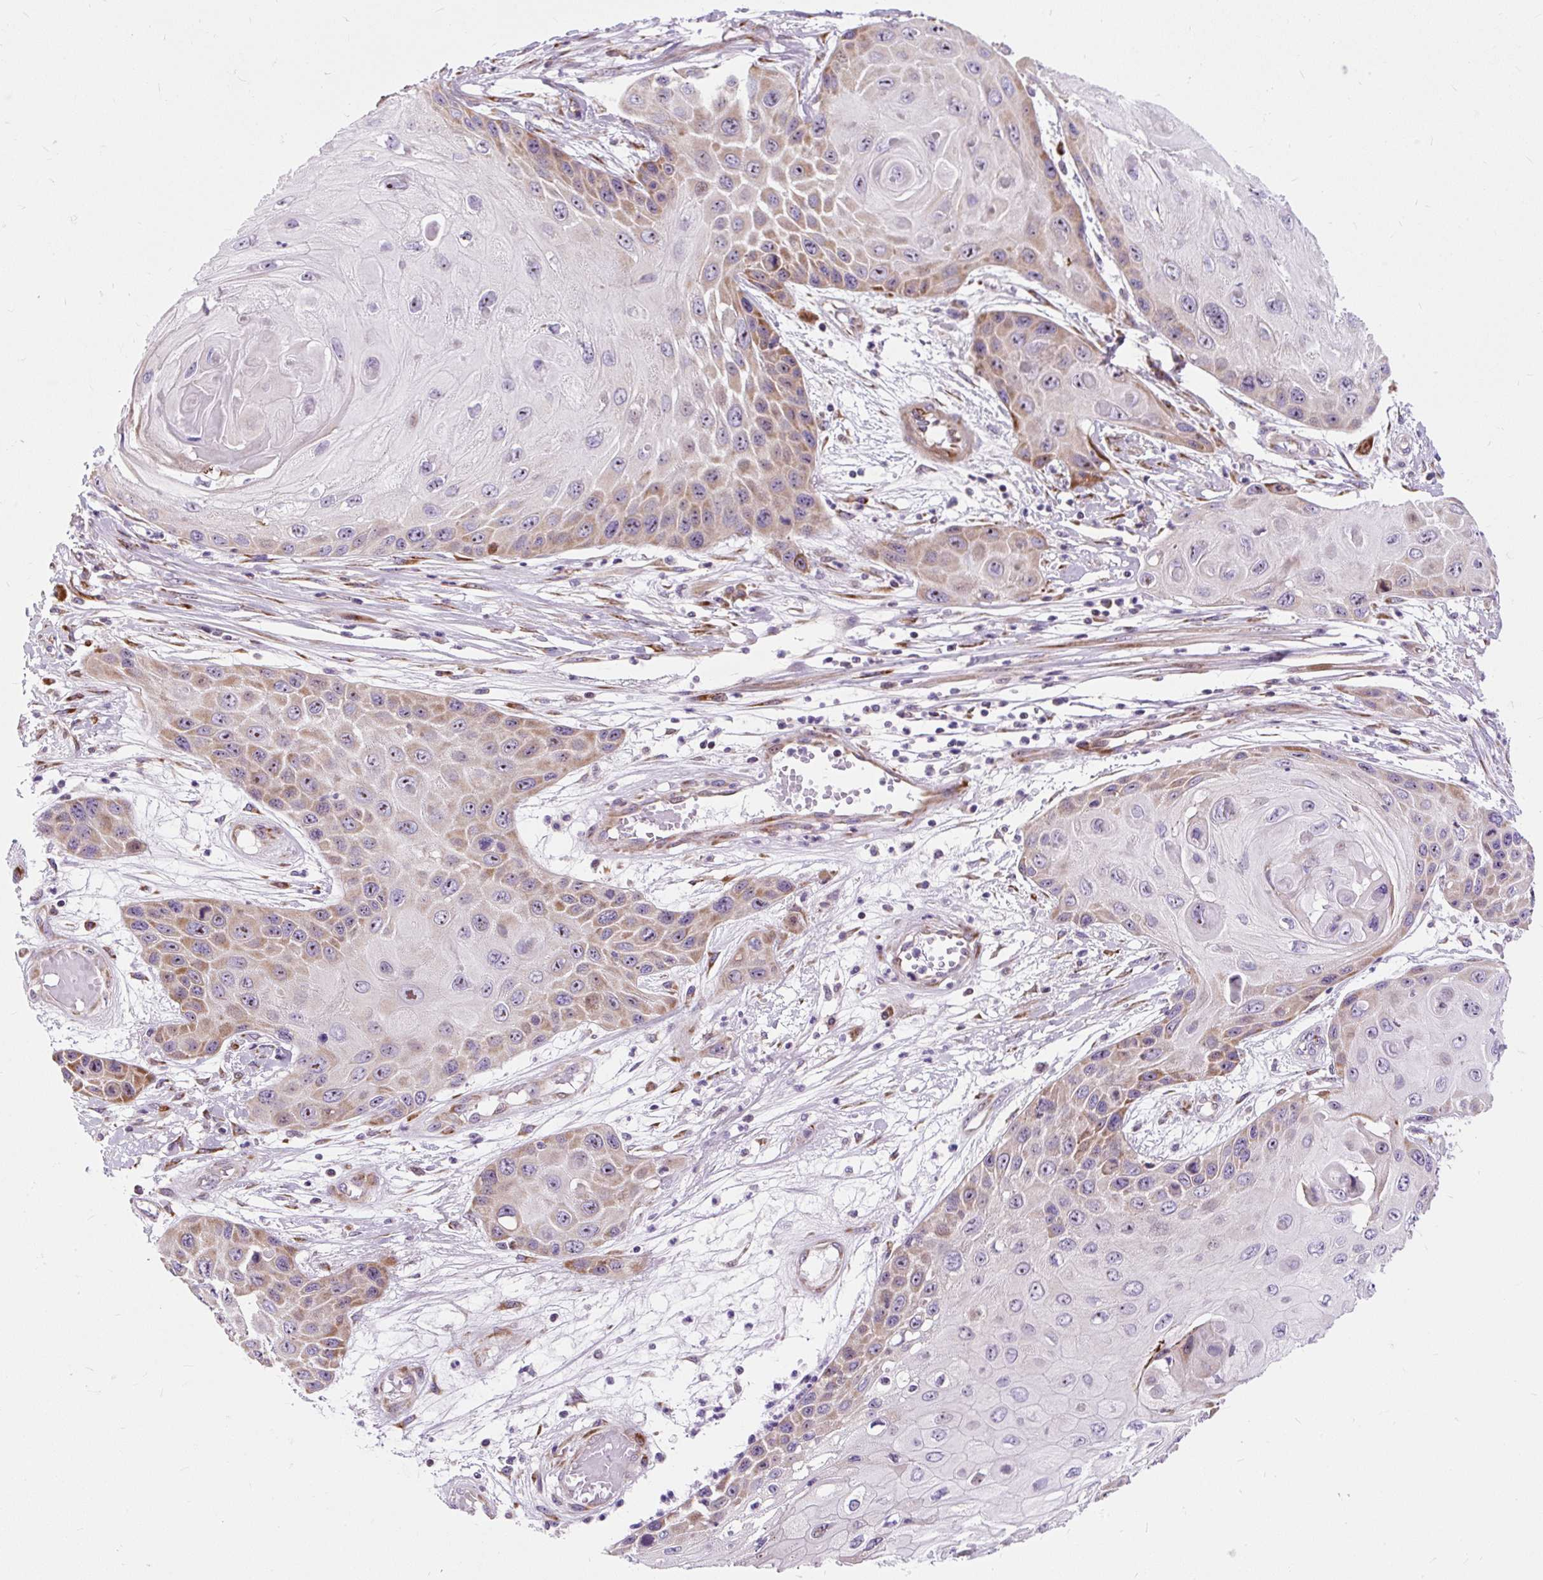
{"staining": {"intensity": "moderate", "quantity": "25%-75%", "location": "cytoplasmic/membranous,nuclear"}, "tissue": "skin cancer", "cell_type": "Tumor cells", "image_type": "cancer", "snomed": [{"axis": "morphology", "description": "Squamous cell carcinoma, NOS"}, {"axis": "topography", "description": "Skin"}, {"axis": "topography", "description": "Vulva"}], "caption": "Immunohistochemistry histopathology image of neoplastic tissue: human skin squamous cell carcinoma stained using immunohistochemistry (IHC) exhibits medium levels of moderate protein expression localized specifically in the cytoplasmic/membranous and nuclear of tumor cells, appearing as a cytoplasmic/membranous and nuclear brown color.", "gene": "CISD3", "patient": {"sex": "female", "age": 44}}